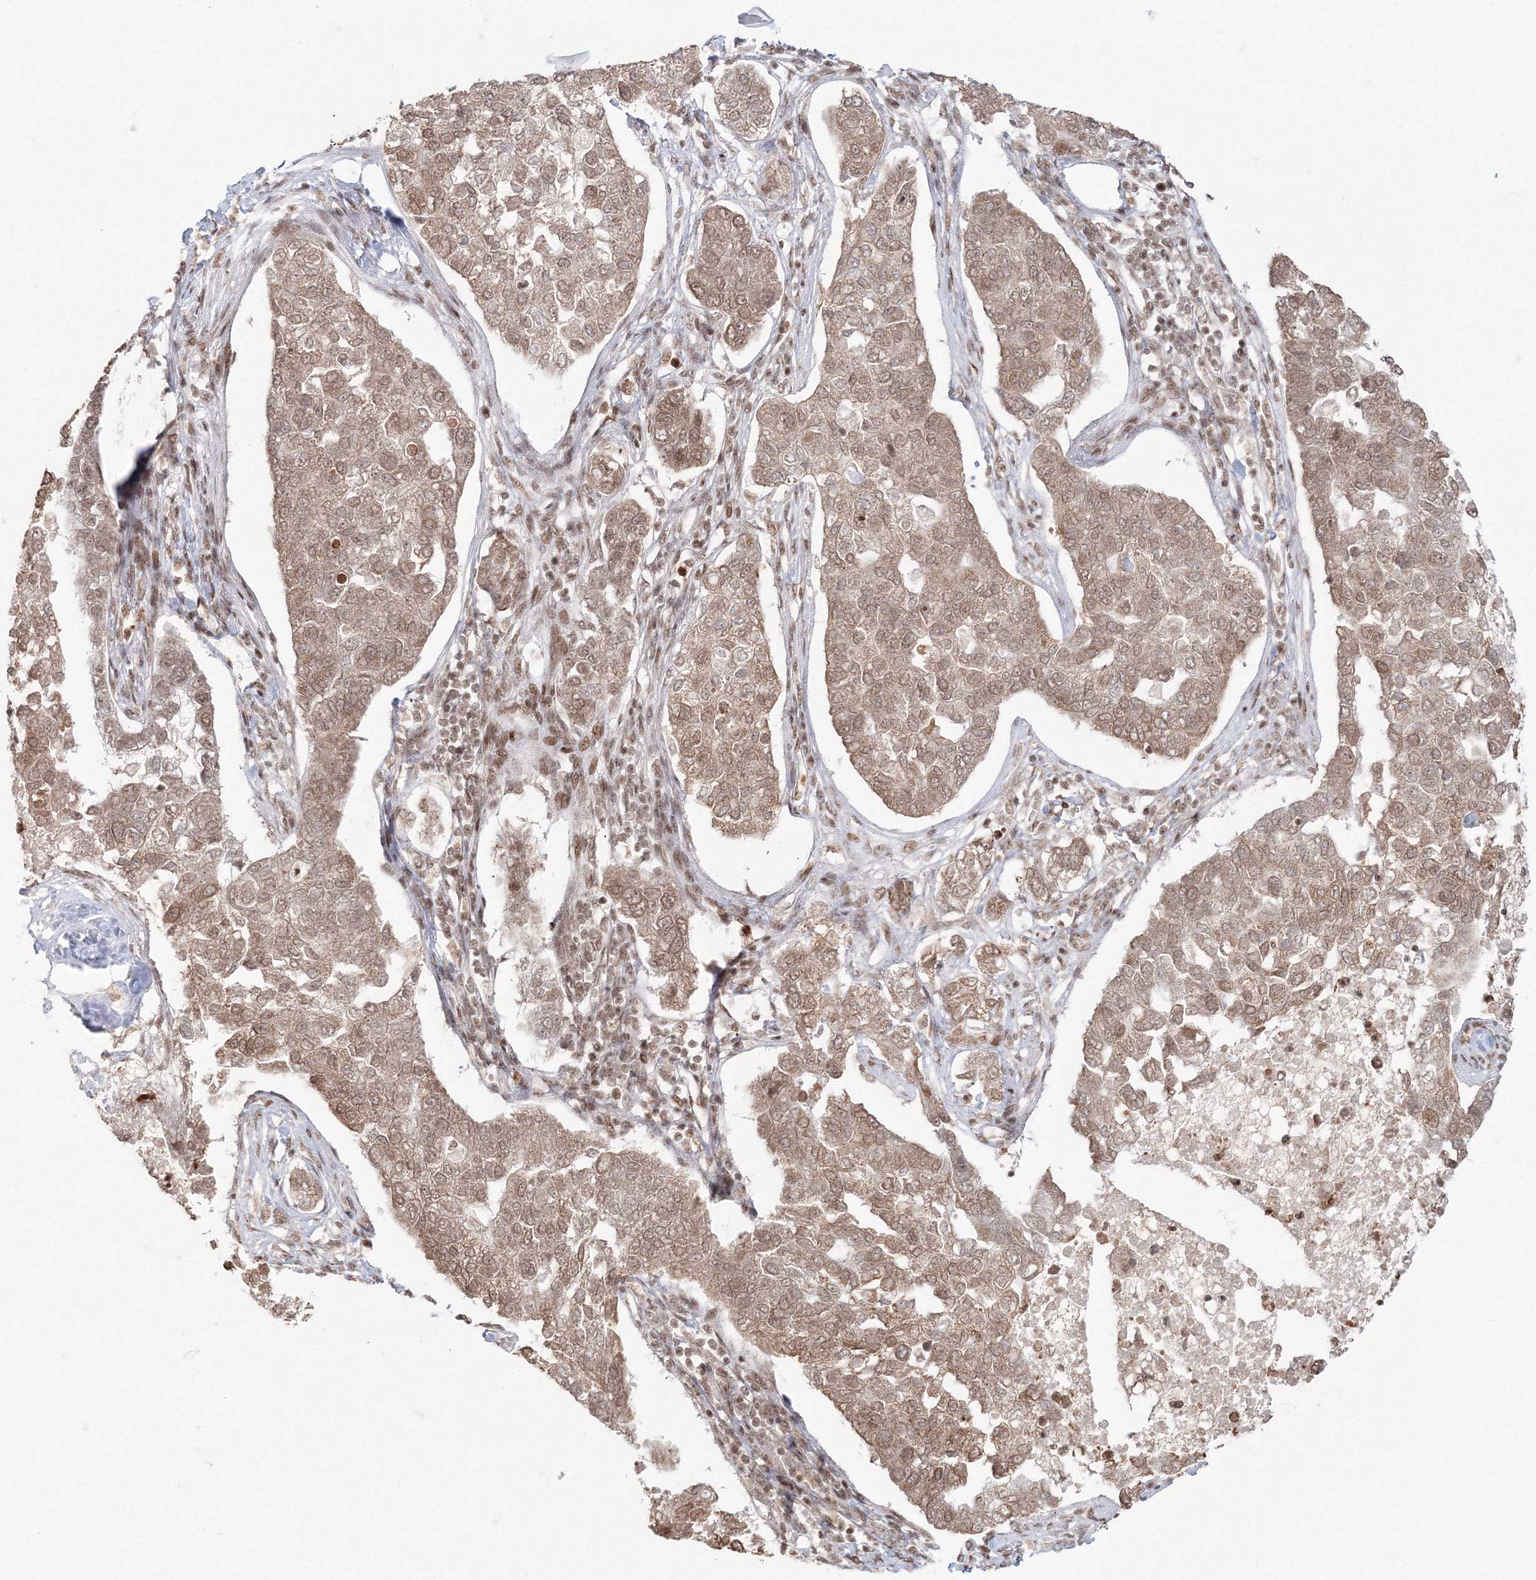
{"staining": {"intensity": "moderate", "quantity": "25%-75%", "location": "nuclear"}, "tissue": "pancreatic cancer", "cell_type": "Tumor cells", "image_type": "cancer", "snomed": [{"axis": "morphology", "description": "Adenocarcinoma, NOS"}, {"axis": "topography", "description": "Pancreas"}], "caption": "Pancreatic adenocarcinoma stained for a protein (brown) displays moderate nuclear positive positivity in about 25%-75% of tumor cells.", "gene": "KIF20A", "patient": {"sex": "female", "age": 61}}